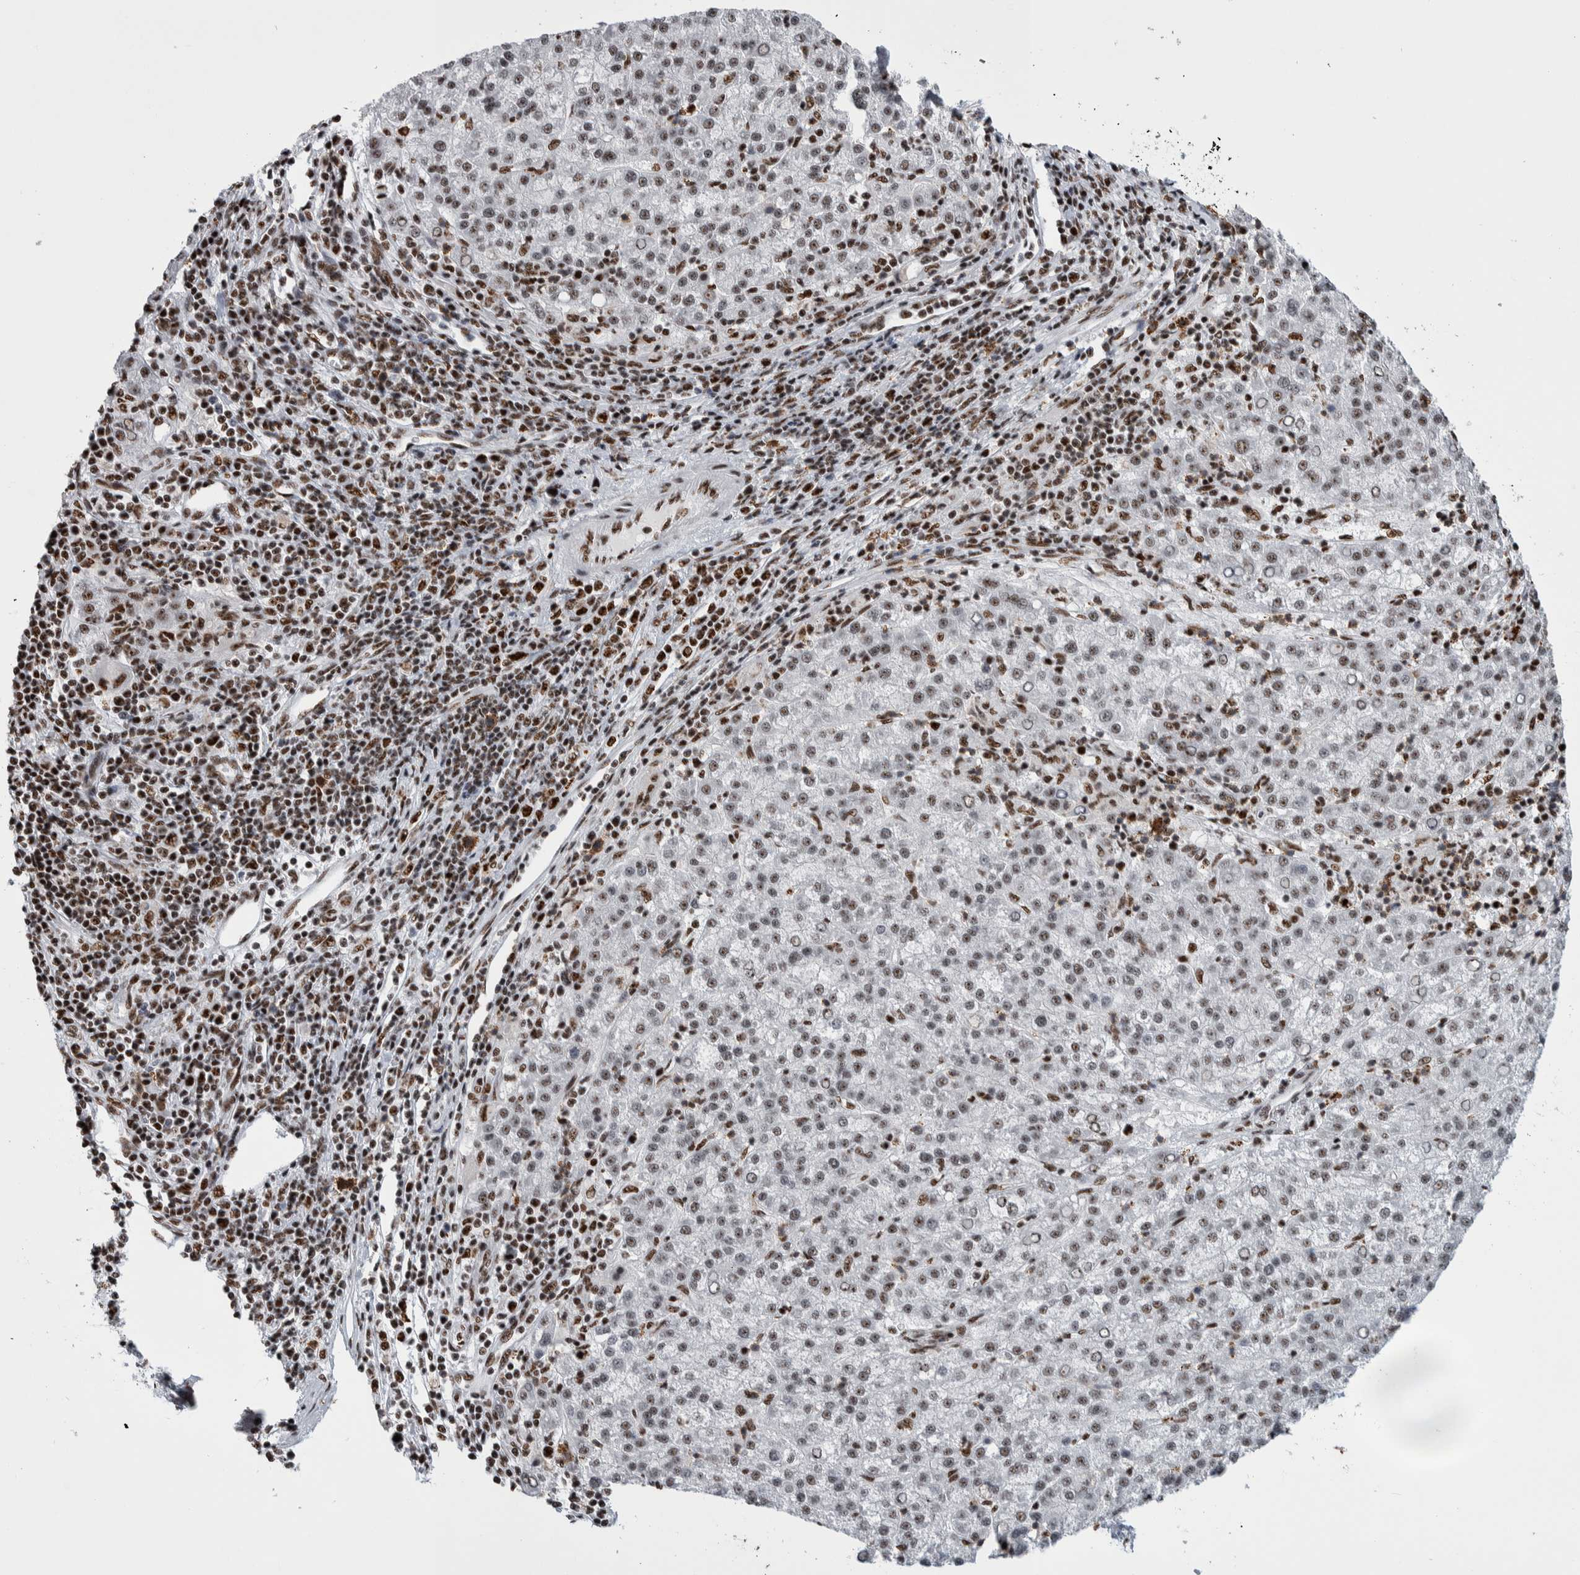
{"staining": {"intensity": "weak", "quantity": ">75%", "location": "nuclear"}, "tissue": "liver cancer", "cell_type": "Tumor cells", "image_type": "cancer", "snomed": [{"axis": "morphology", "description": "Carcinoma, Hepatocellular, NOS"}, {"axis": "topography", "description": "Liver"}], "caption": "Protein analysis of hepatocellular carcinoma (liver) tissue displays weak nuclear positivity in approximately >75% of tumor cells.", "gene": "NCL", "patient": {"sex": "female", "age": 58}}